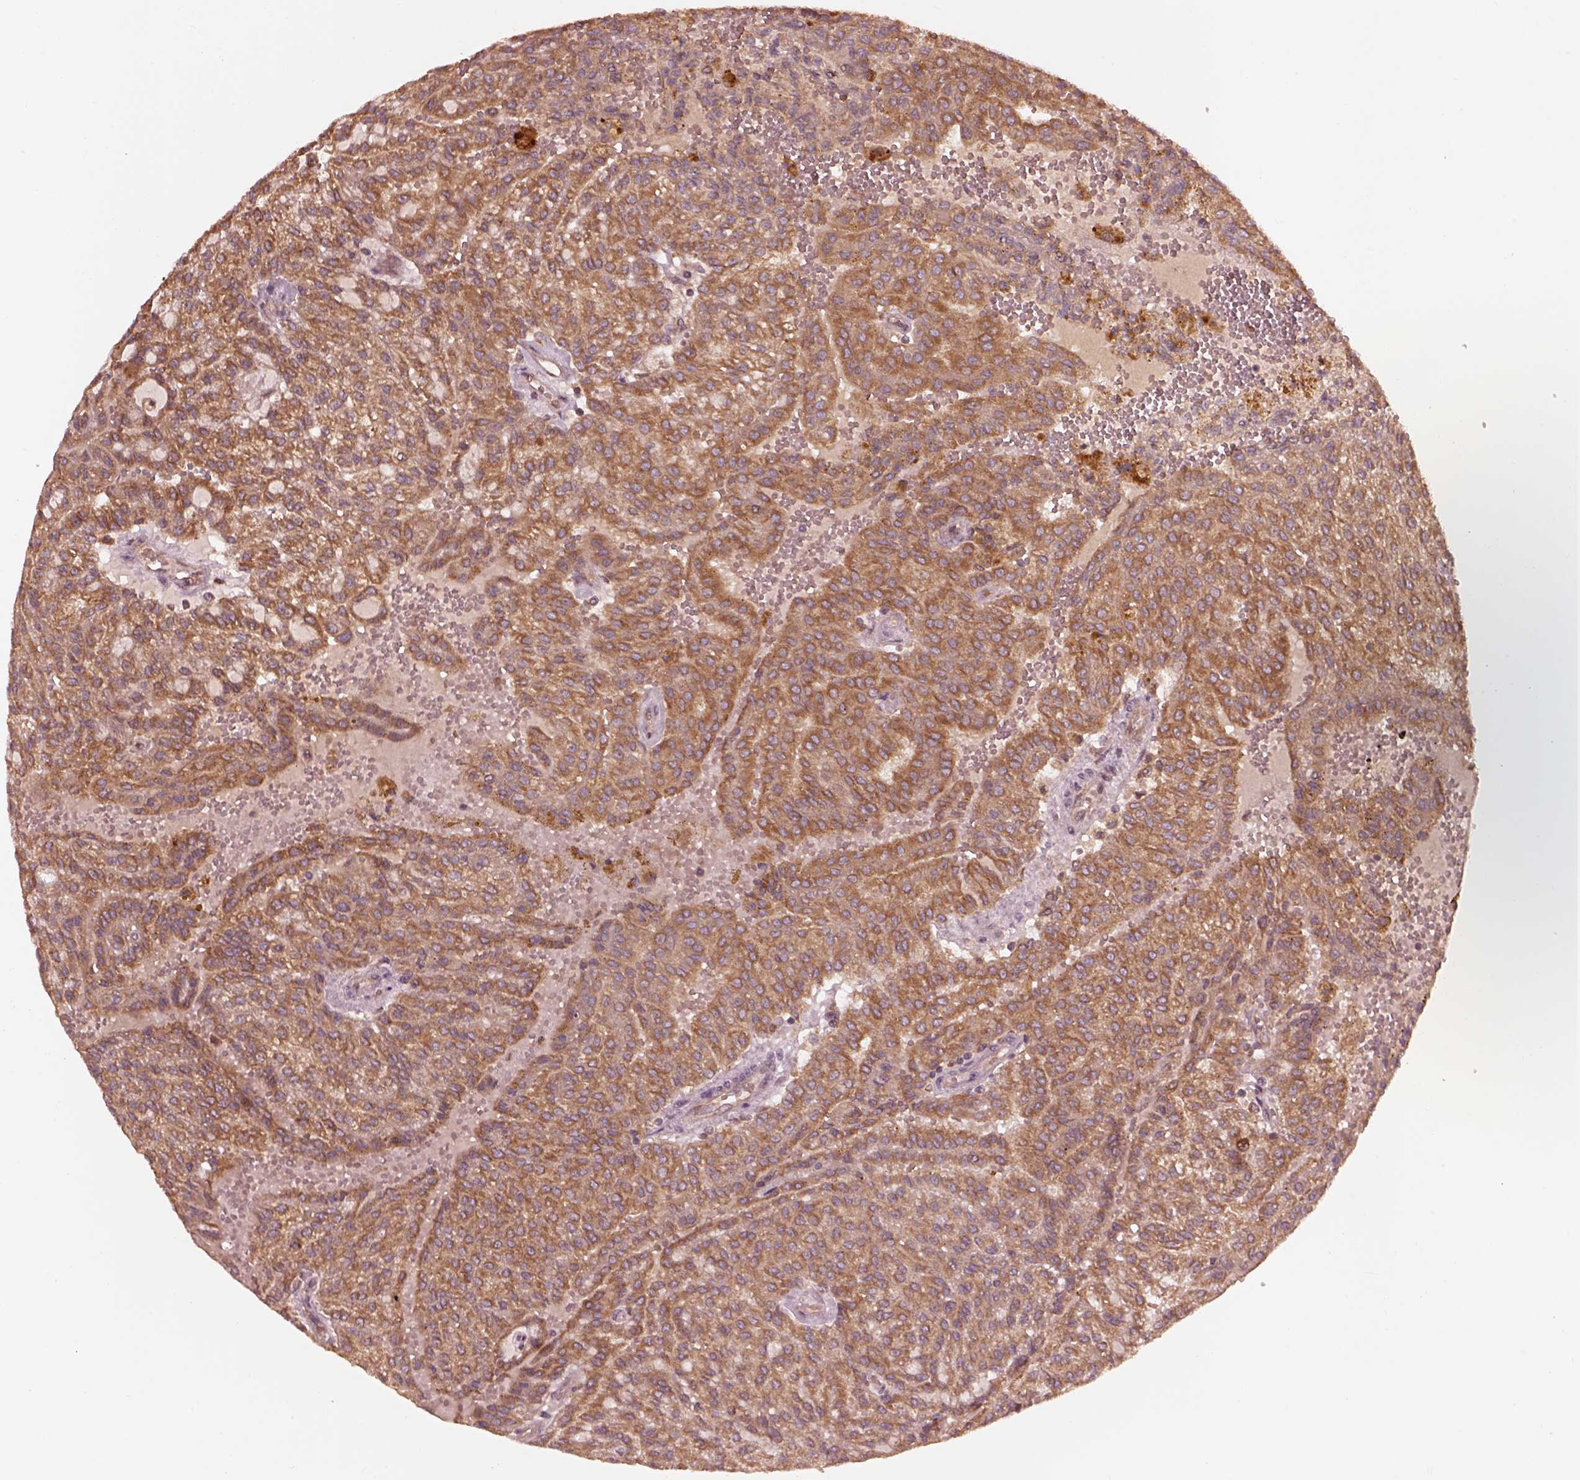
{"staining": {"intensity": "moderate", "quantity": ">75%", "location": "cytoplasmic/membranous"}, "tissue": "renal cancer", "cell_type": "Tumor cells", "image_type": "cancer", "snomed": [{"axis": "morphology", "description": "Adenocarcinoma, NOS"}, {"axis": "topography", "description": "Kidney"}], "caption": "The histopathology image reveals staining of renal cancer (adenocarcinoma), revealing moderate cytoplasmic/membranous protein expression (brown color) within tumor cells.", "gene": "PIK3R2", "patient": {"sex": "male", "age": 63}}